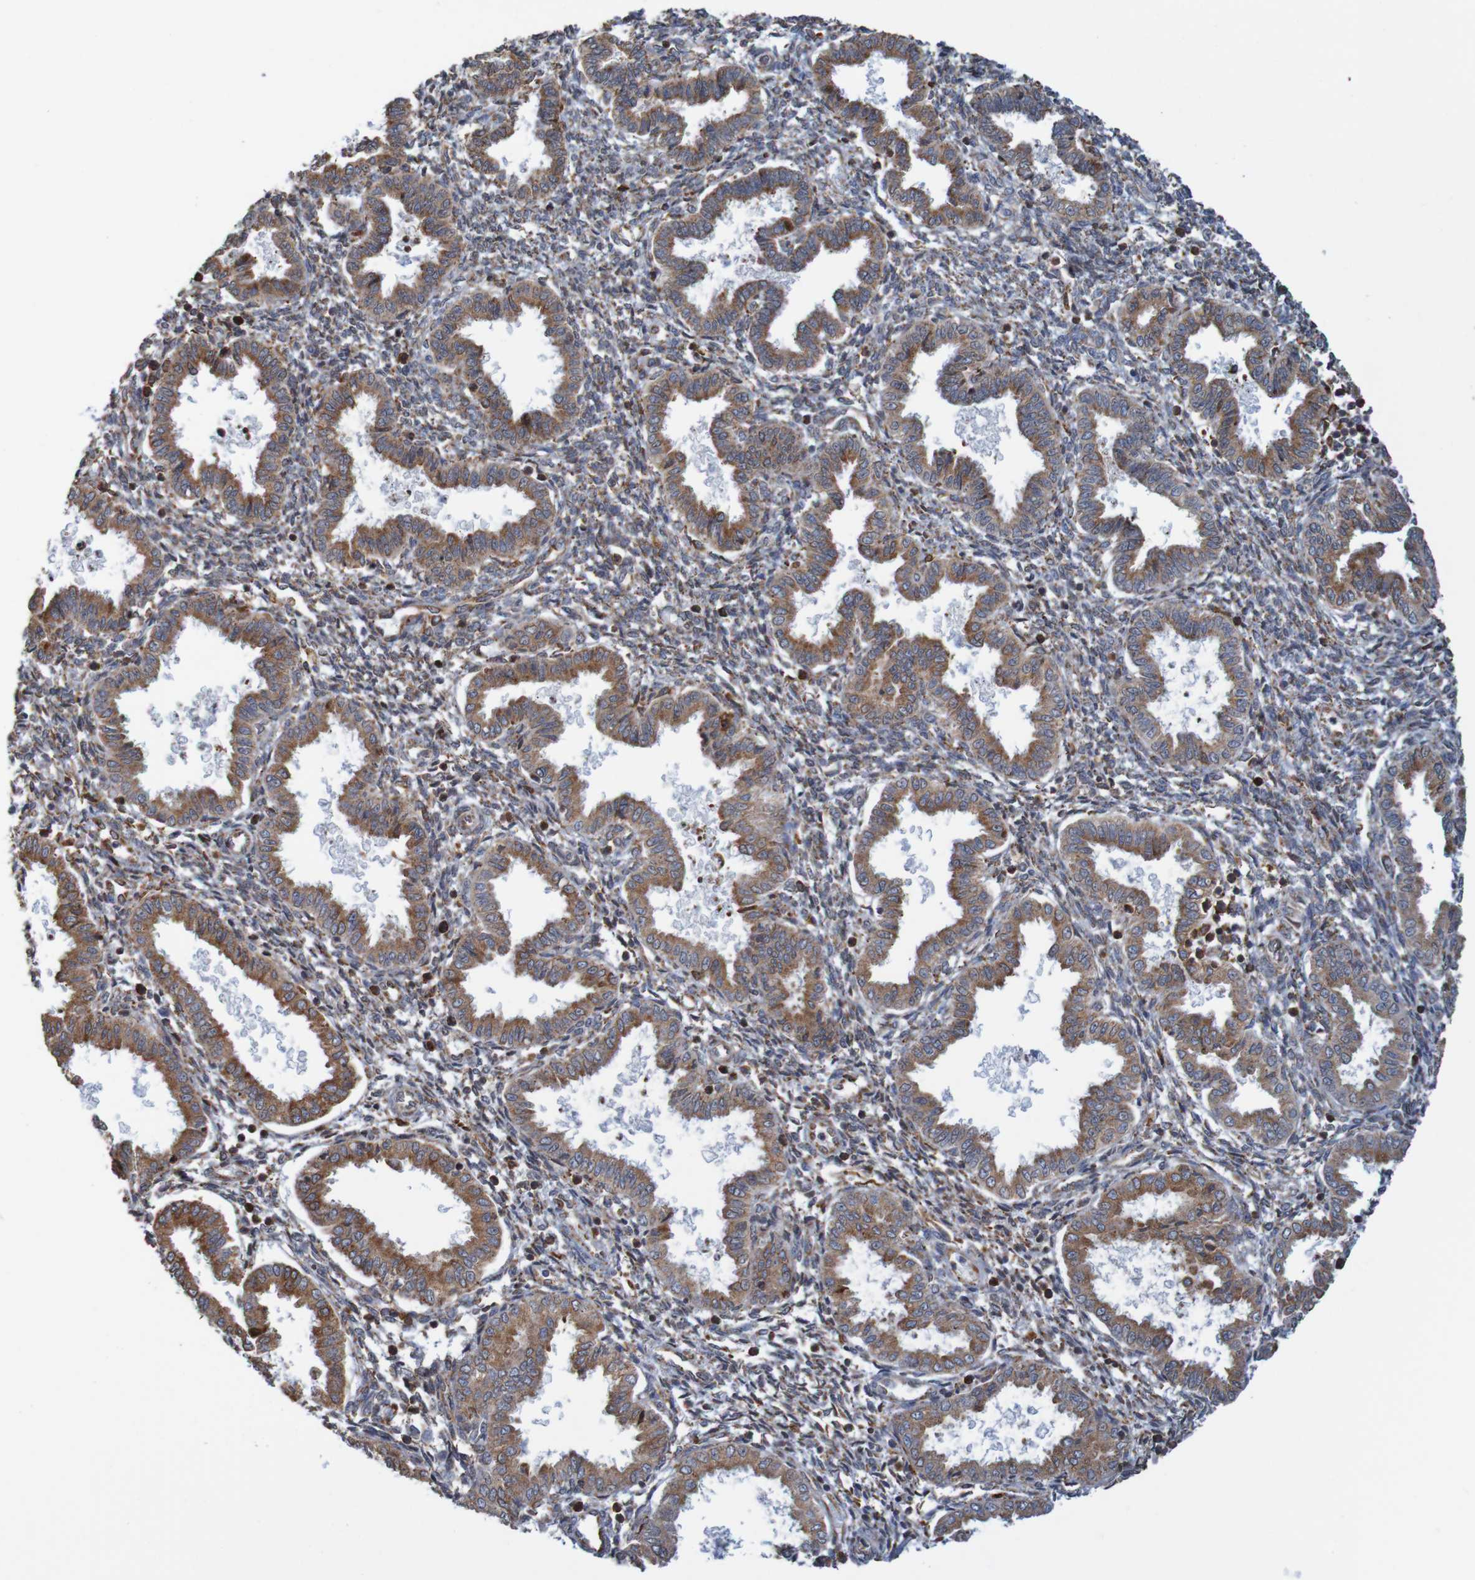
{"staining": {"intensity": "moderate", "quantity": "25%-75%", "location": "cytoplasmic/membranous"}, "tissue": "endometrium", "cell_type": "Cells in endometrial stroma", "image_type": "normal", "snomed": [{"axis": "morphology", "description": "Normal tissue, NOS"}, {"axis": "topography", "description": "Endometrium"}], "caption": "This image displays immunohistochemistry staining of benign endometrium, with medium moderate cytoplasmic/membranous expression in approximately 25%-75% of cells in endometrial stroma.", "gene": "PDIA3", "patient": {"sex": "female", "age": 33}}